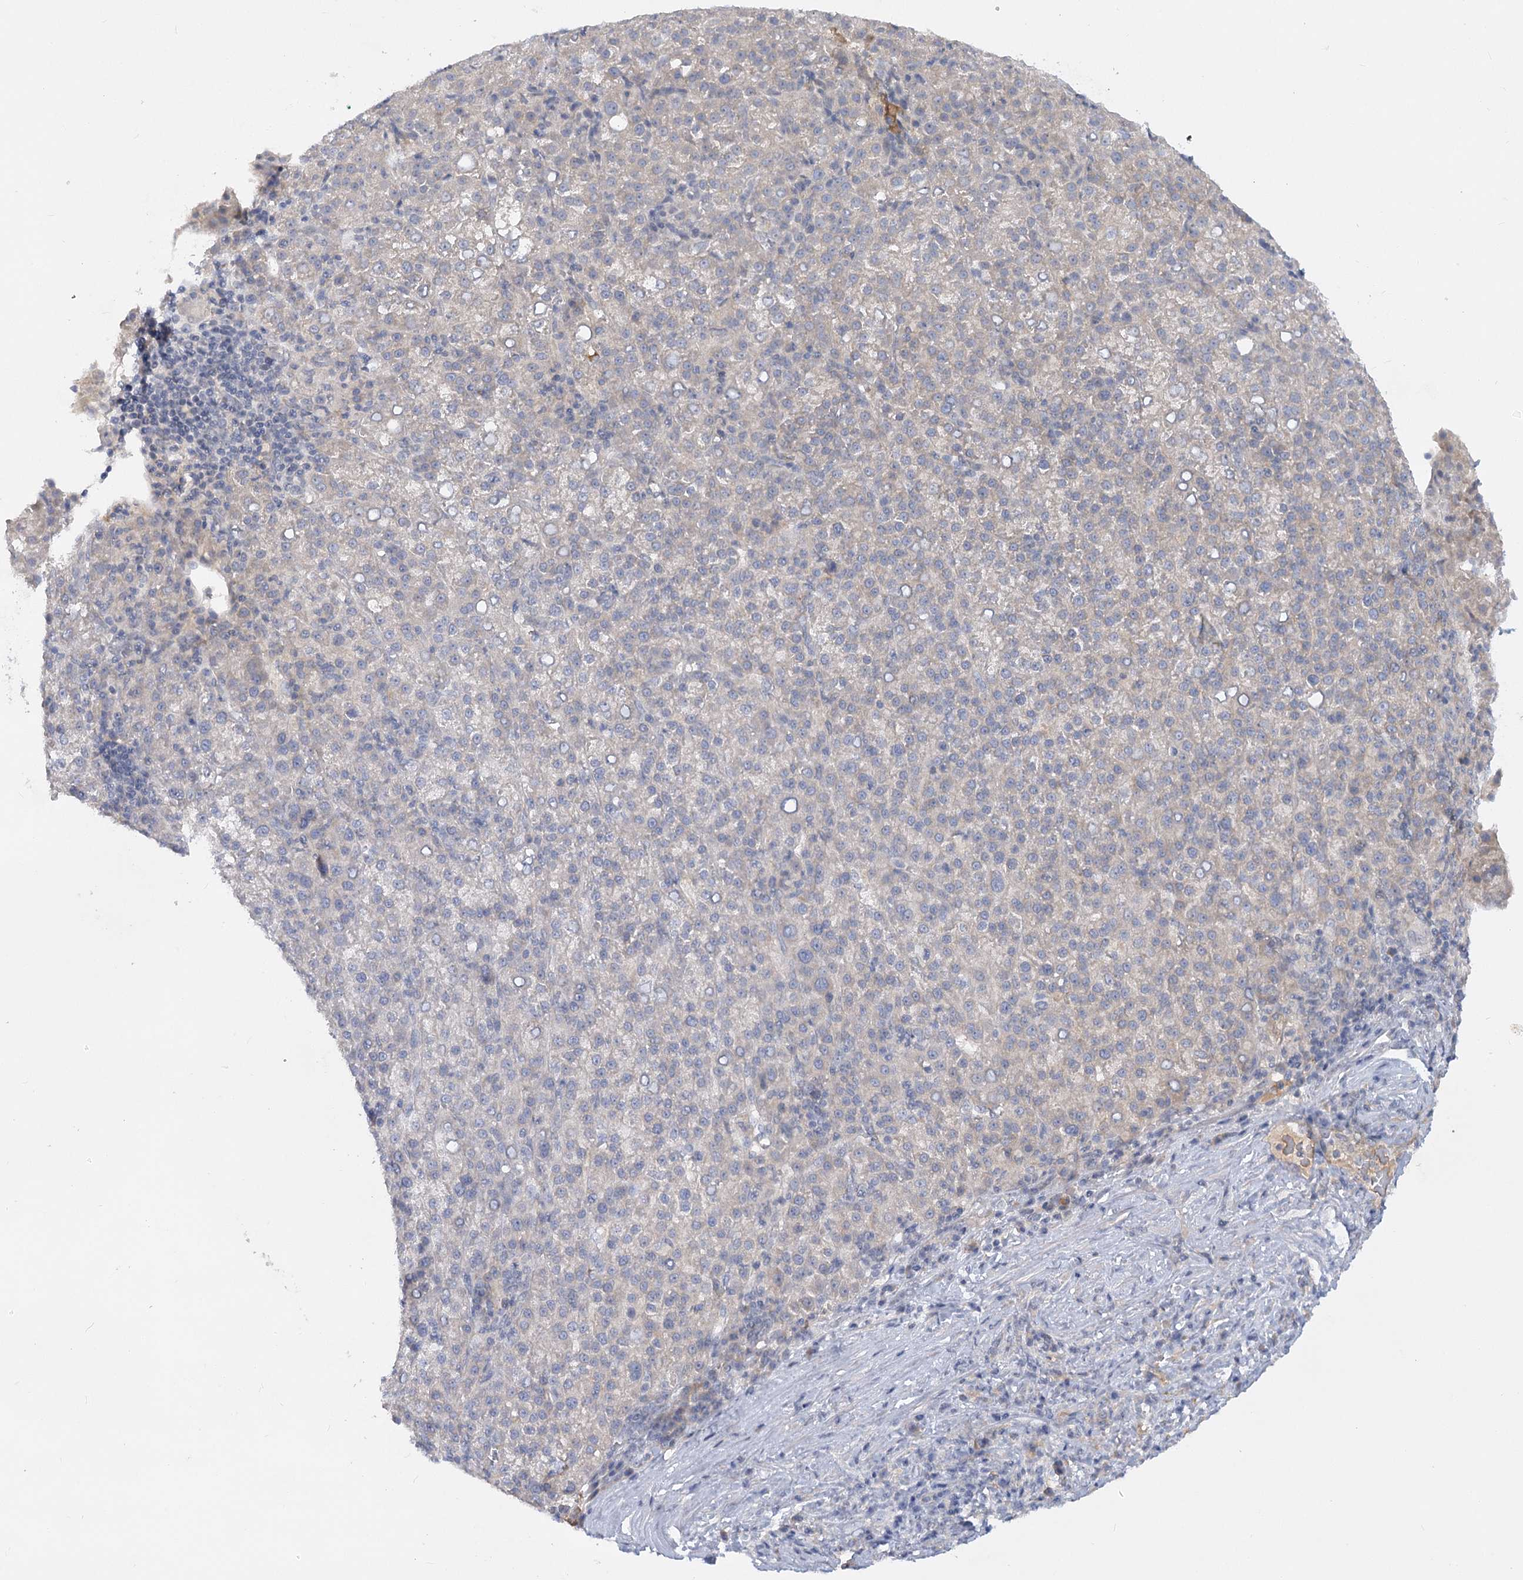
{"staining": {"intensity": "negative", "quantity": "none", "location": "none"}, "tissue": "liver cancer", "cell_type": "Tumor cells", "image_type": "cancer", "snomed": [{"axis": "morphology", "description": "Carcinoma, Hepatocellular, NOS"}, {"axis": "topography", "description": "Liver"}], "caption": "There is no significant staining in tumor cells of hepatocellular carcinoma (liver).", "gene": "EFHC2", "patient": {"sex": "female", "age": 58}}